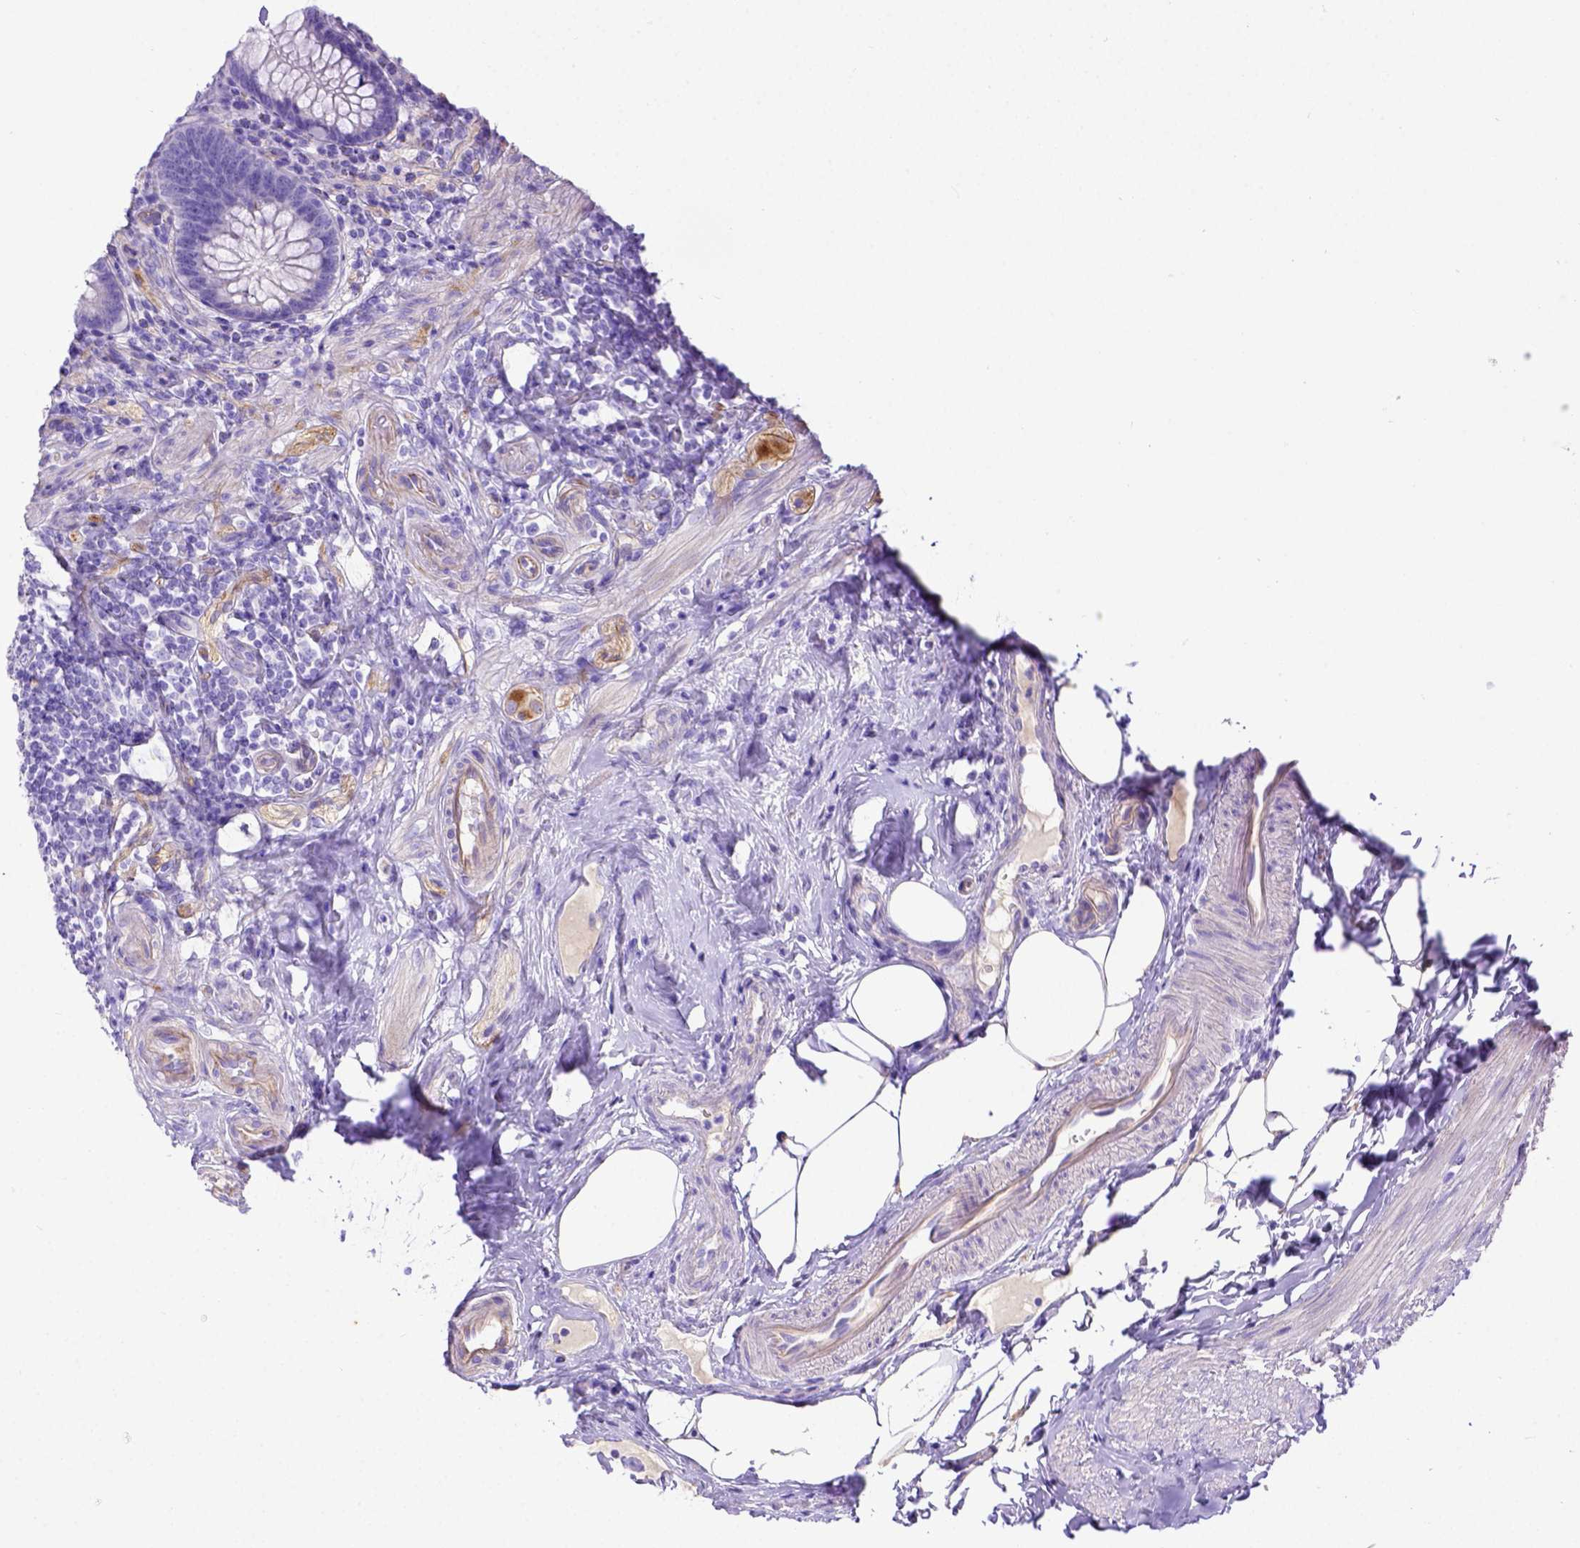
{"staining": {"intensity": "negative", "quantity": "none", "location": "none"}, "tissue": "appendix", "cell_type": "Glandular cells", "image_type": "normal", "snomed": [{"axis": "morphology", "description": "Normal tissue, NOS"}, {"axis": "topography", "description": "Appendix"}], "caption": "This is an IHC micrograph of unremarkable human appendix. There is no positivity in glandular cells.", "gene": "LRRC18", "patient": {"sex": "male", "age": 47}}